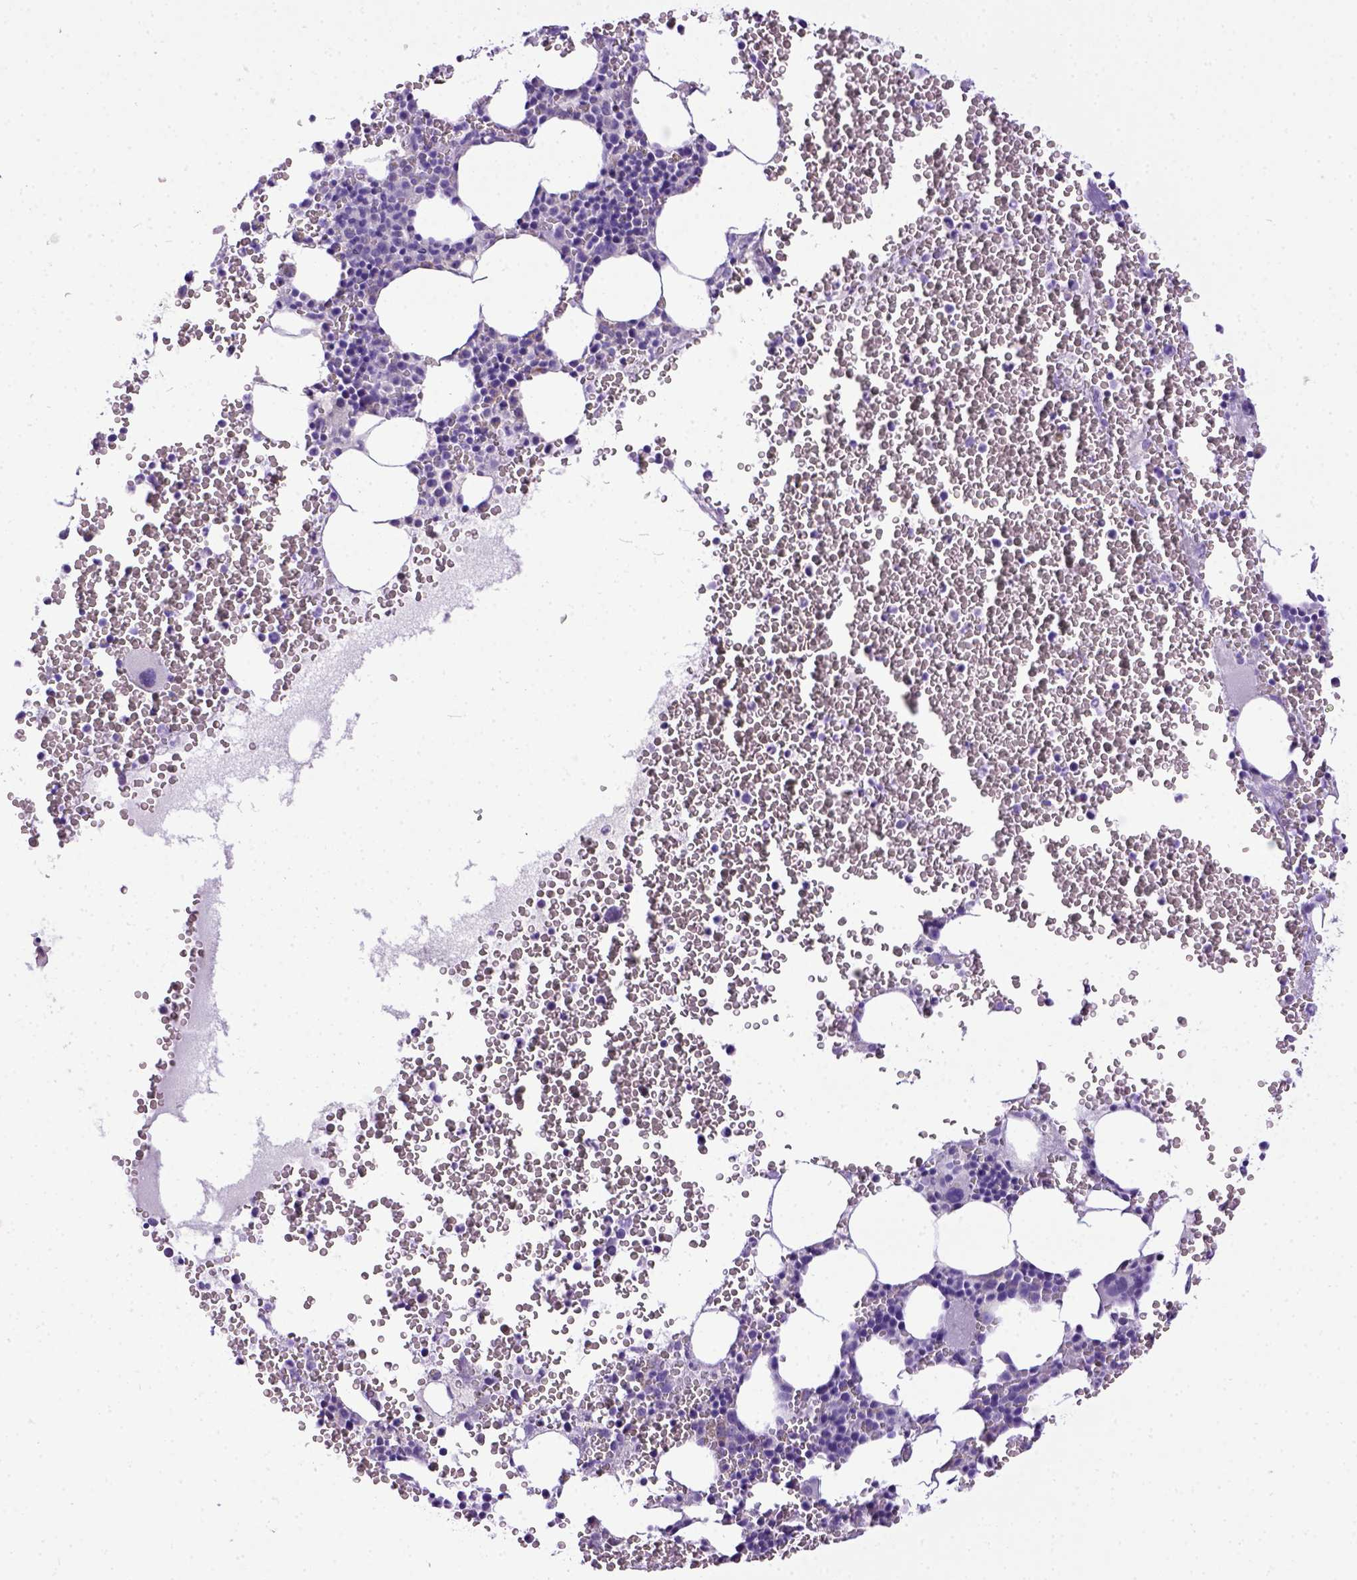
{"staining": {"intensity": "negative", "quantity": "none", "location": "none"}, "tissue": "bone marrow", "cell_type": "Hematopoietic cells", "image_type": "normal", "snomed": [{"axis": "morphology", "description": "Normal tissue, NOS"}, {"axis": "topography", "description": "Bone marrow"}], "caption": "Hematopoietic cells are negative for protein expression in normal human bone marrow.", "gene": "KIT", "patient": {"sex": "male", "age": 82}}